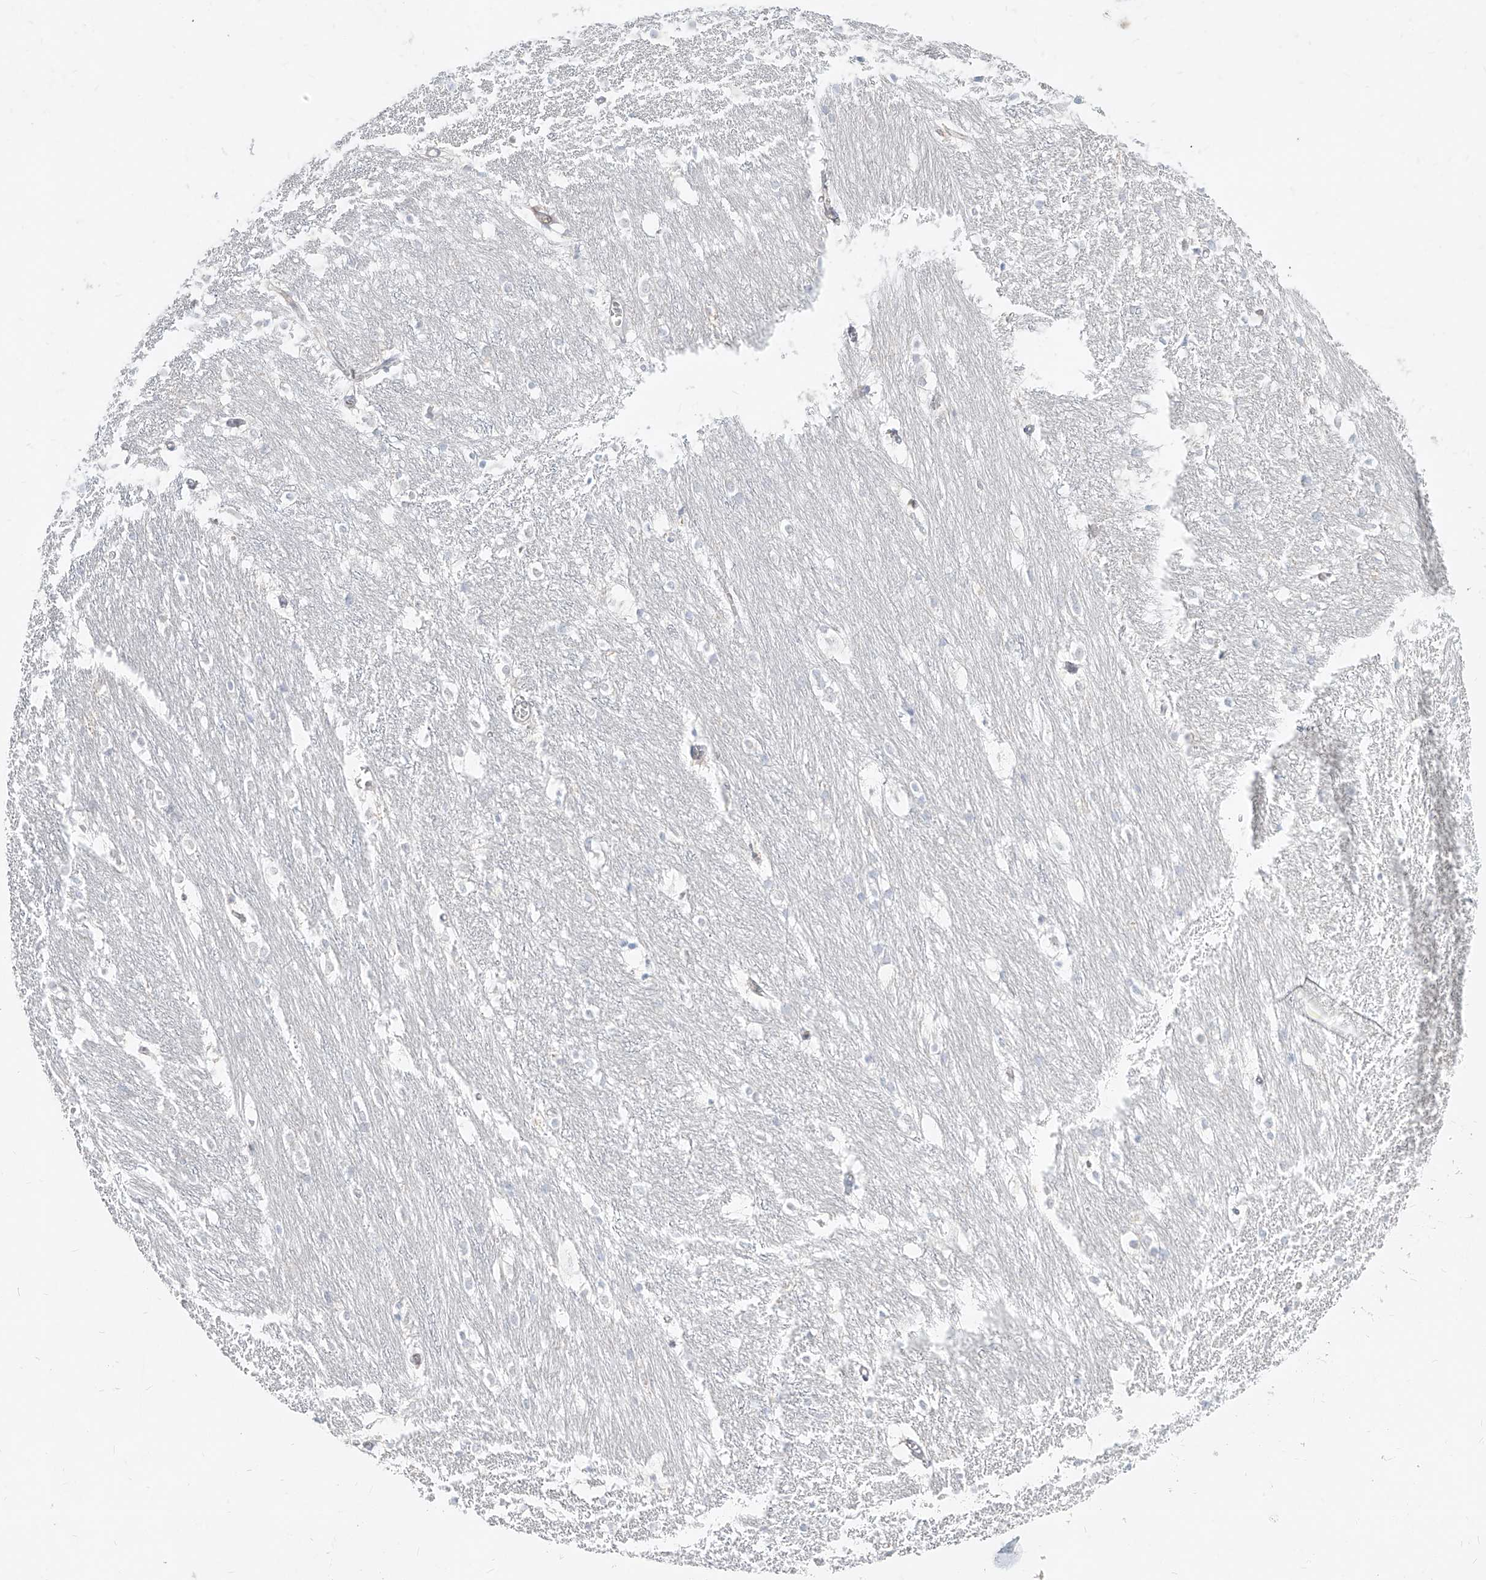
{"staining": {"intensity": "weak", "quantity": "<25%", "location": "nuclear"}, "tissue": "caudate", "cell_type": "Glial cells", "image_type": "normal", "snomed": [{"axis": "morphology", "description": "Normal tissue, NOS"}, {"axis": "topography", "description": "Lateral ventricle wall"}], "caption": "DAB immunohistochemical staining of normal caudate displays no significant staining in glial cells.", "gene": "SLC2A12", "patient": {"sex": "female", "age": 19}}